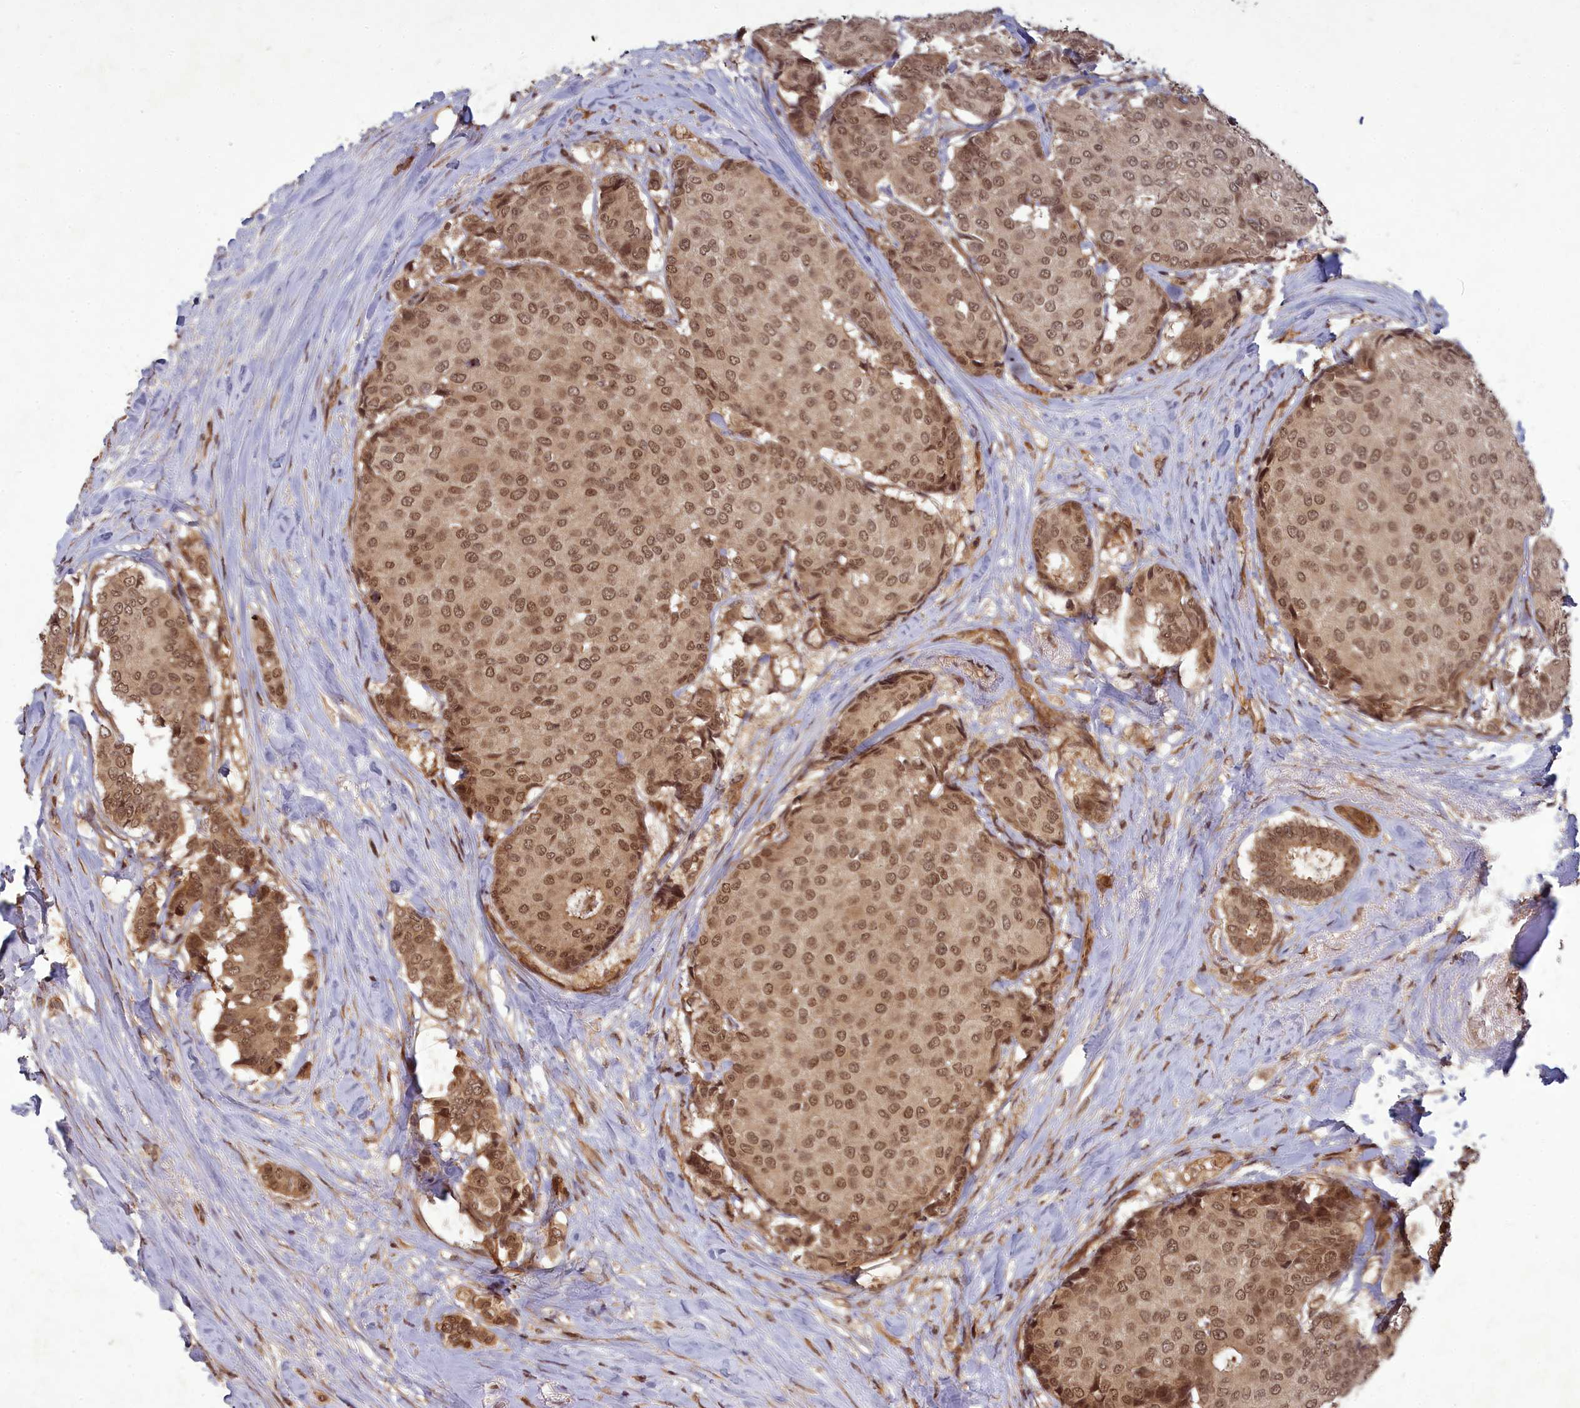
{"staining": {"intensity": "moderate", "quantity": ">75%", "location": "nuclear"}, "tissue": "breast cancer", "cell_type": "Tumor cells", "image_type": "cancer", "snomed": [{"axis": "morphology", "description": "Duct carcinoma"}, {"axis": "topography", "description": "Breast"}], "caption": "A medium amount of moderate nuclear staining is seen in approximately >75% of tumor cells in breast cancer tissue.", "gene": "SRMS", "patient": {"sex": "female", "age": 75}}